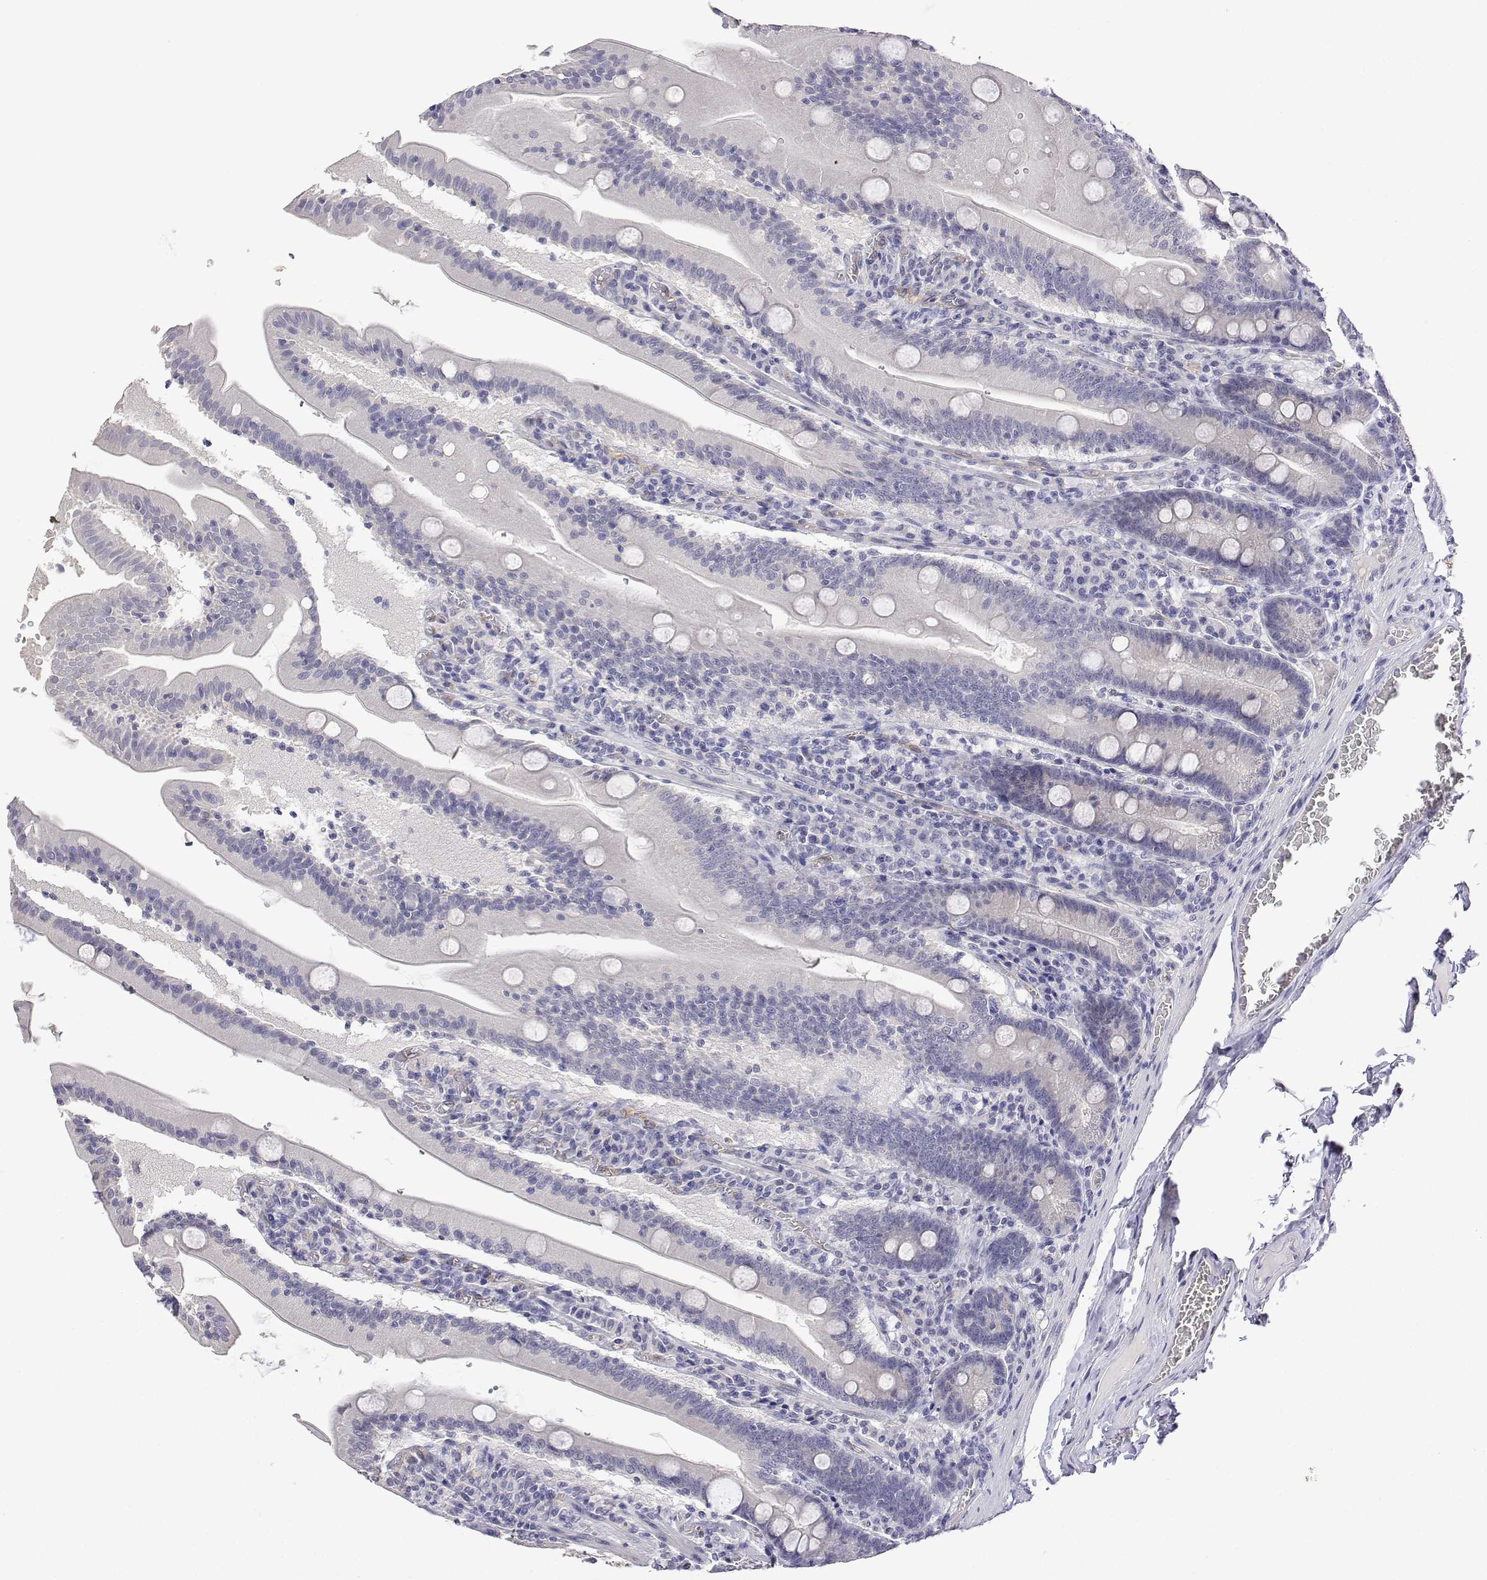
{"staining": {"intensity": "negative", "quantity": "none", "location": "none"}, "tissue": "small intestine", "cell_type": "Glandular cells", "image_type": "normal", "snomed": [{"axis": "morphology", "description": "Normal tissue, NOS"}, {"axis": "topography", "description": "Small intestine"}], "caption": "An image of human small intestine is negative for staining in glandular cells. The staining was performed using DAB to visualize the protein expression in brown, while the nuclei were stained in blue with hematoxylin (Magnification: 20x).", "gene": "PLCB1", "patient": {"sex": "male", "age": 37}}